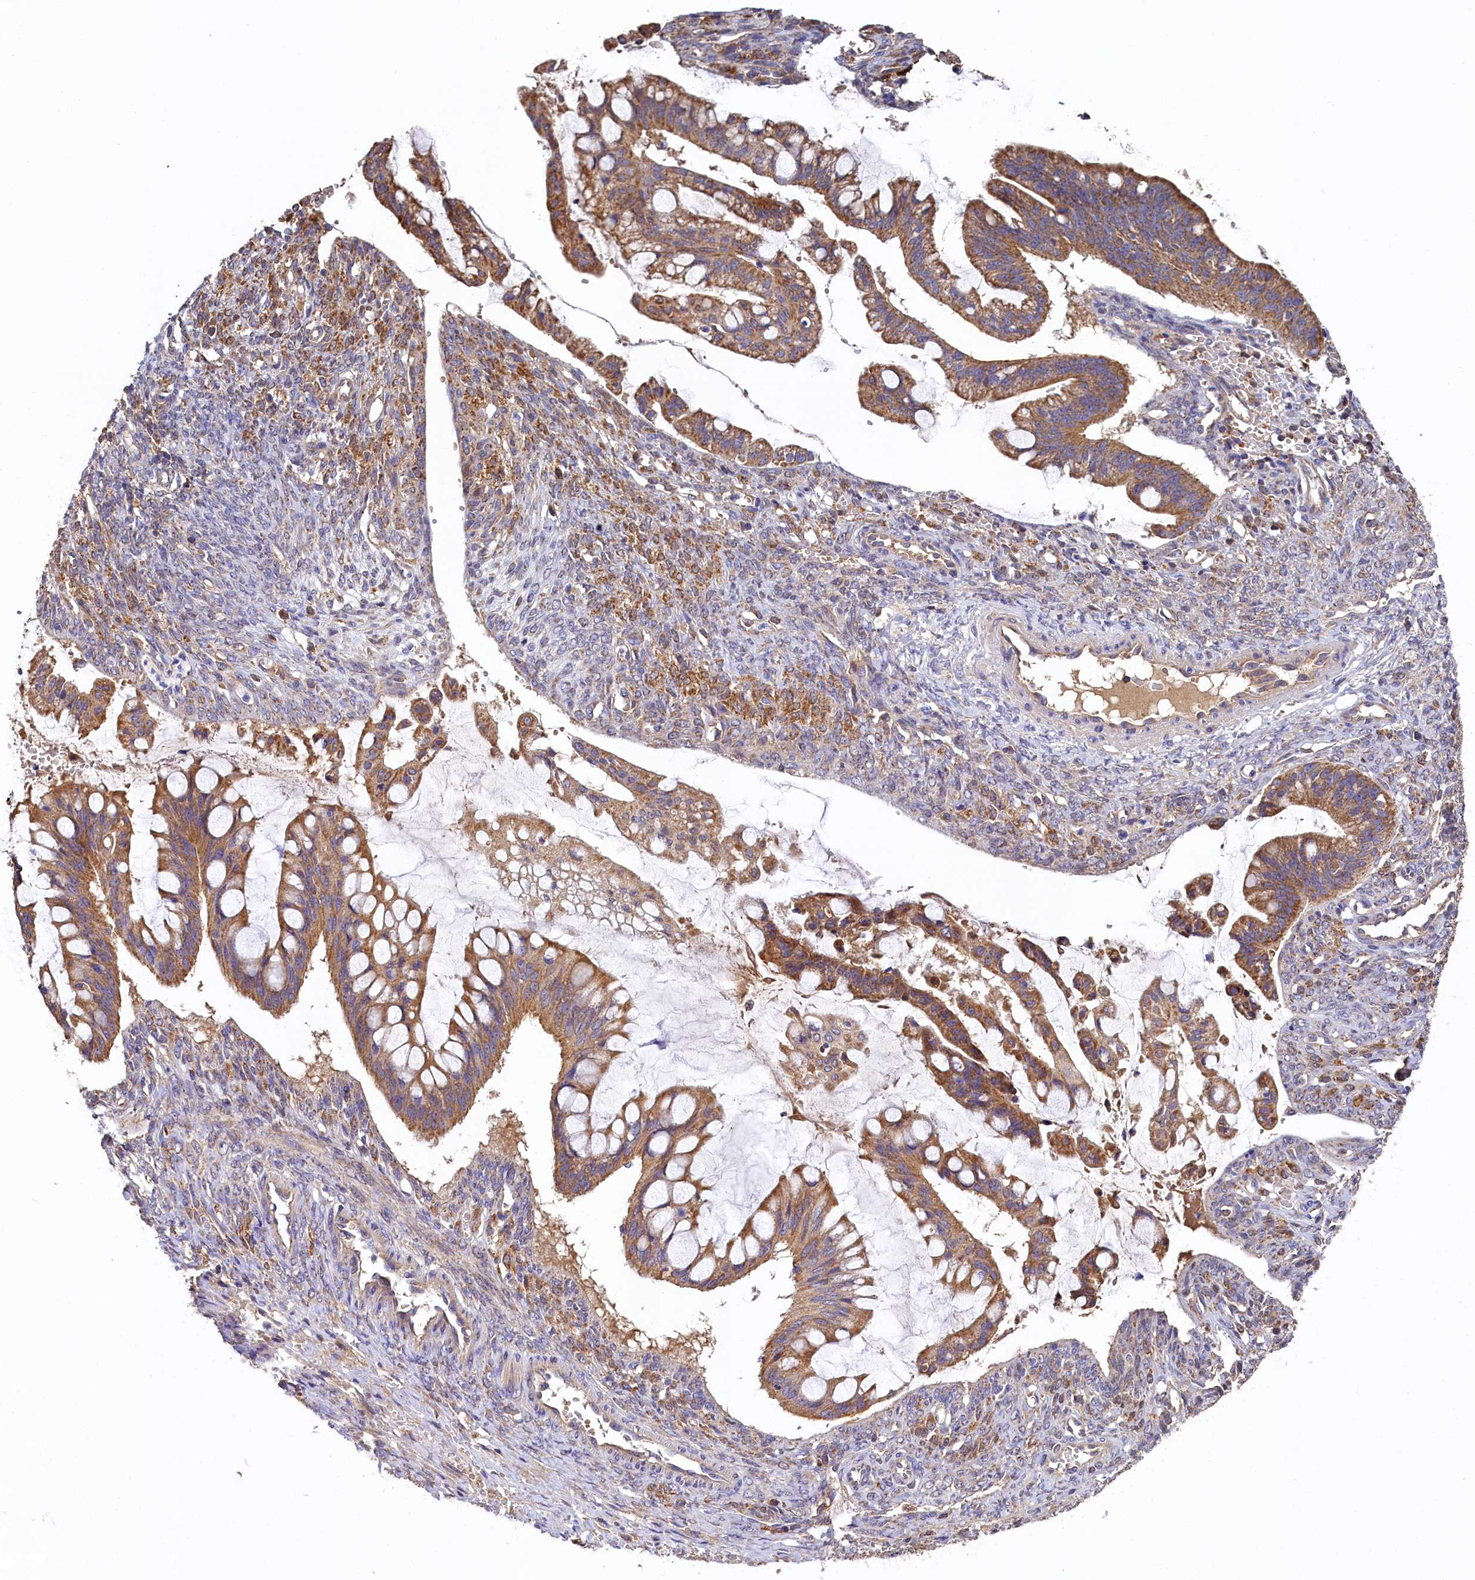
{"staining": {"intensity": "moderate", "quantity": ">75%", "location": "cytoplasmic/membranous"}, "tissue": "ovarian cancer", "cell_type": "Tumor cells", "image_type": "cancer", "snomed": [{"axis": "morphology", "description": "Cystadenocarcinoma, mucinous, NOS"}, {"axis": "topography", "description": "Ovary"}], "caption": "Immunohistochemistry (DAB (3,3'-diaminobenzidine)) staining of ovarian mucinous cystadenocarcinoma displays moderate cytoplasmic/membranous protein positivity in approximately >75% of tumor cells.", "gene": "SEC31B", "patient": {"sex": "female", "age": 73}}